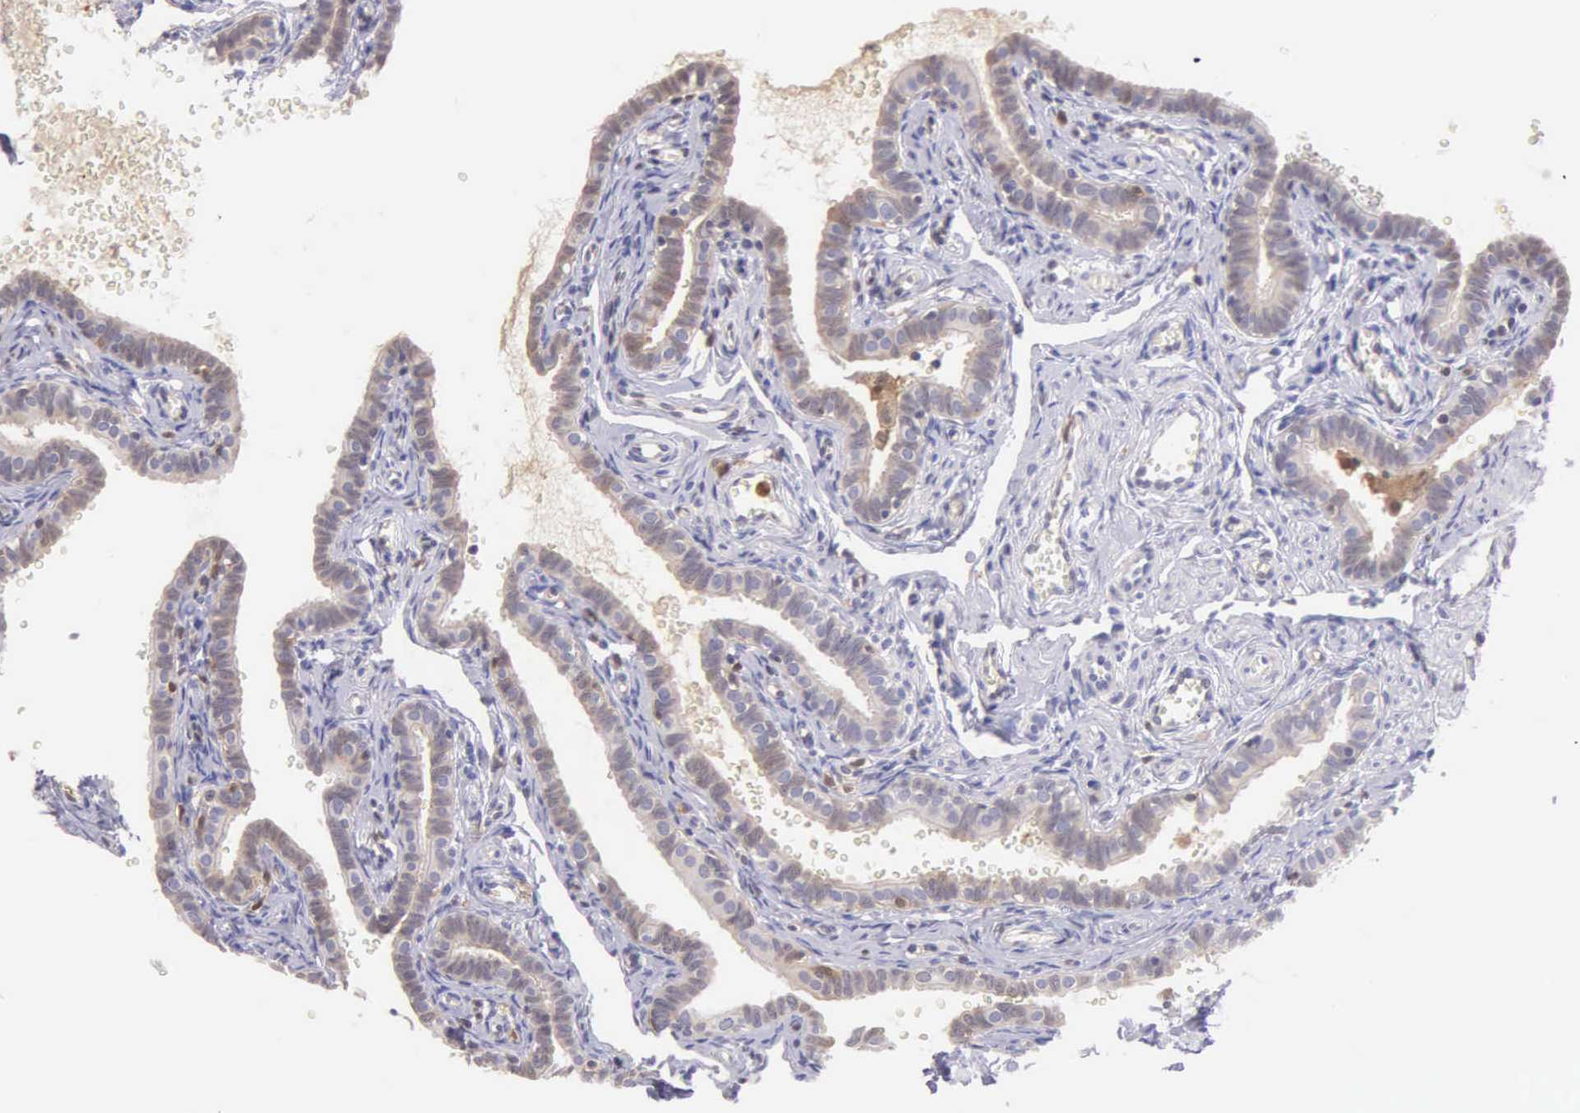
{"staining": {"intensity": "weak", "quantity": ">75%", "location": "cytoplasmic/membranous"}, "tissue": "fallopian tube", "cell_type": "Glandular cells", "image_type": "normal", "snomed": [{"axis": "morphology", "description": "Normal tissue, NOS"}, {"axis": "topography", "description": "Fallopian tube"}], "caption": "This photomicrograph reveals benign fallopian tube stained with IHC to label a protein in brown. The cytoplasmic/membranous of glandular cells show weak positivity for the protein. Nuclei are counter-stained blue.", "gene": "BID", "patient": {"sex": "female", "age": 35}}